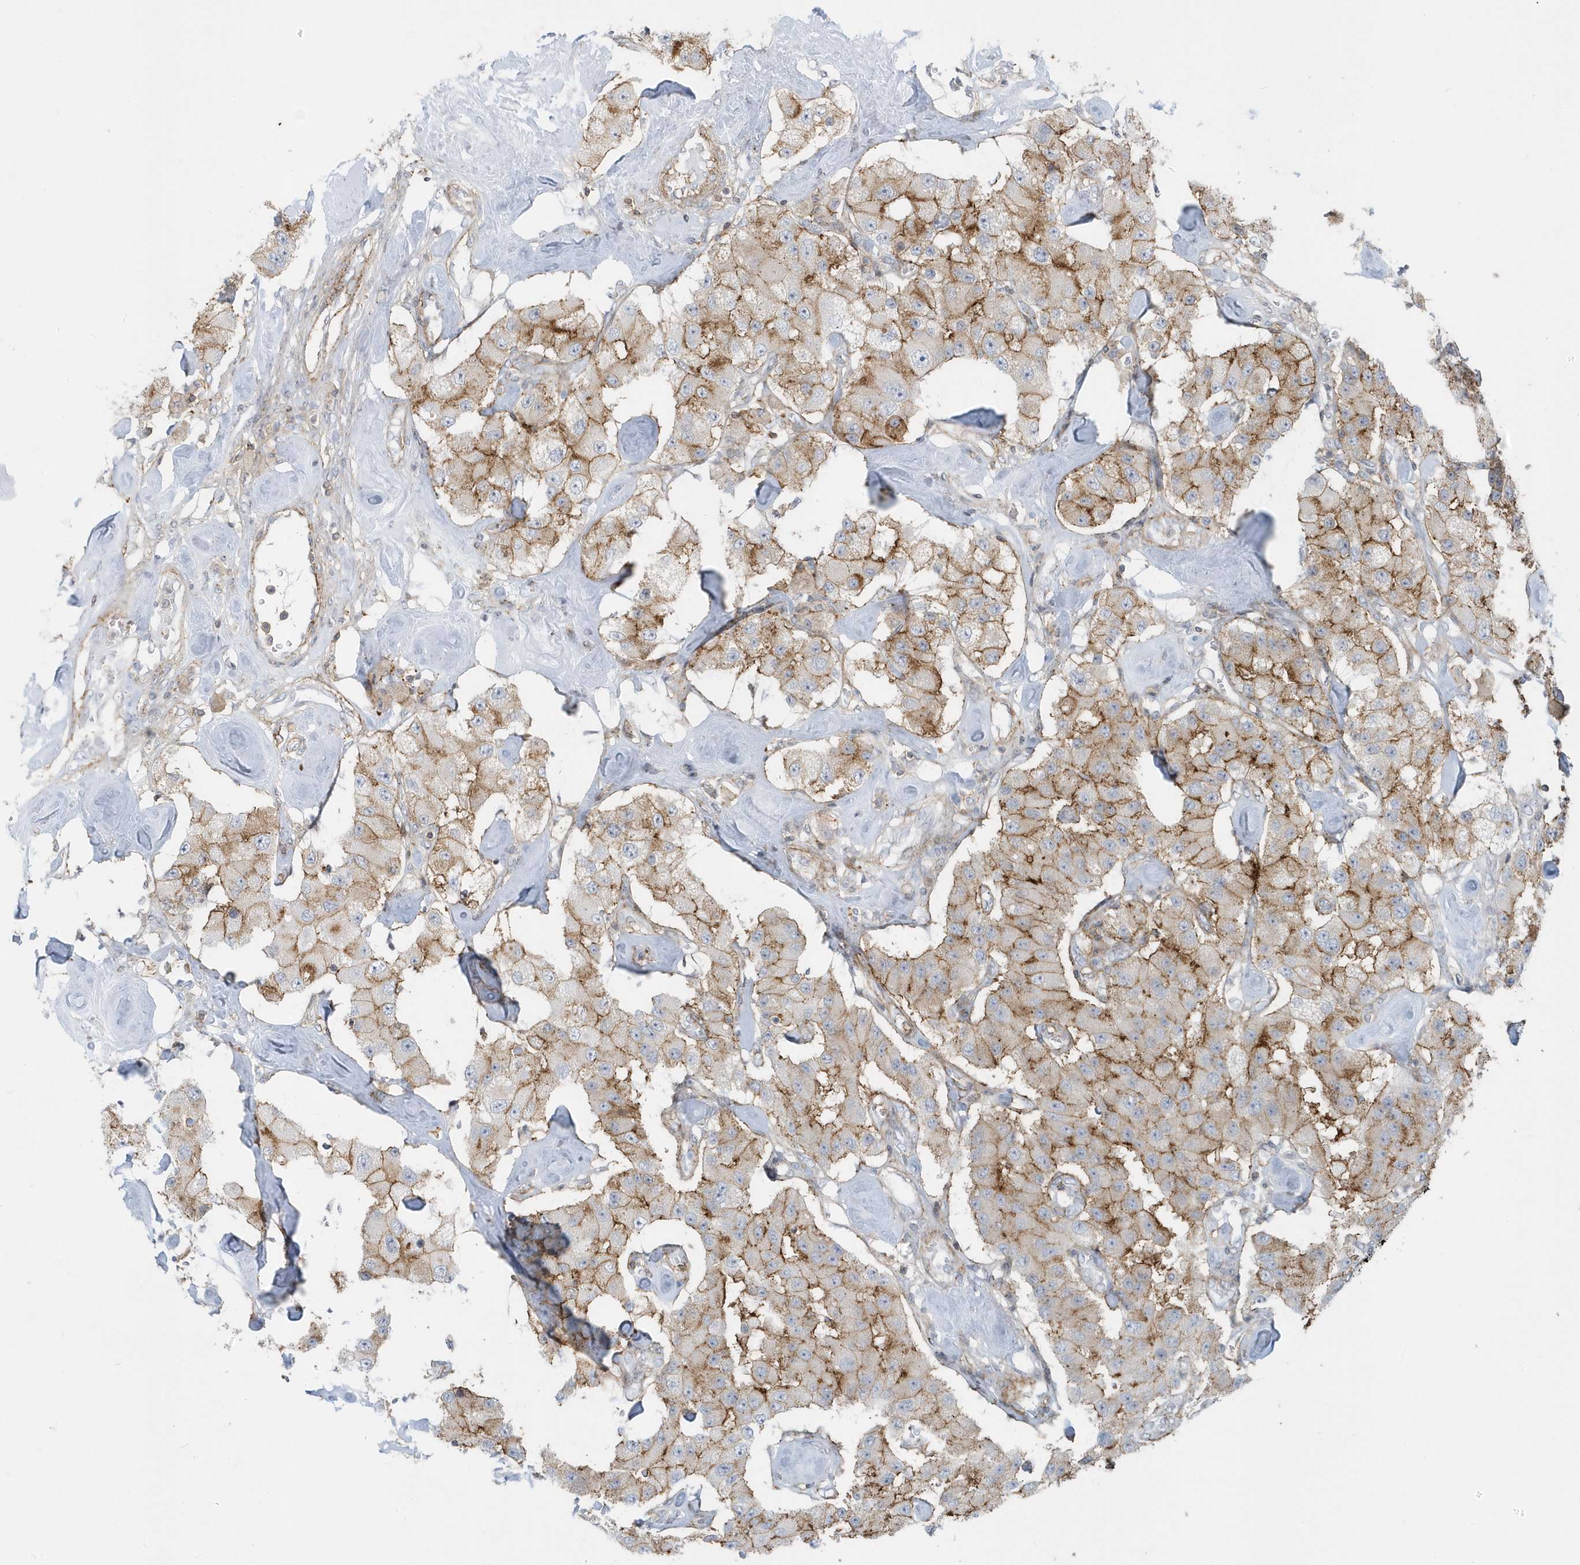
{"staining": {"intensity": "moderate", "quantity": ">75%", "location": "cytoplasmic/membranous"}, "tissue": "carcinoid", "cell_type": "Tumor cells", "image_type": "cancer", "snomed": [{"axis": "morphology", "description": "Carcinoid, malignant, NOS"}, {"axis": "topography", "description": "Pancreas"}], "caption": "Protein expression by IHC reveals moderate cytoplasmic/membranous expression in about >75% of tumor cells in carcinoid.", "gene": "CACNB2", "patient": {"sex": "male", "age": 41}}